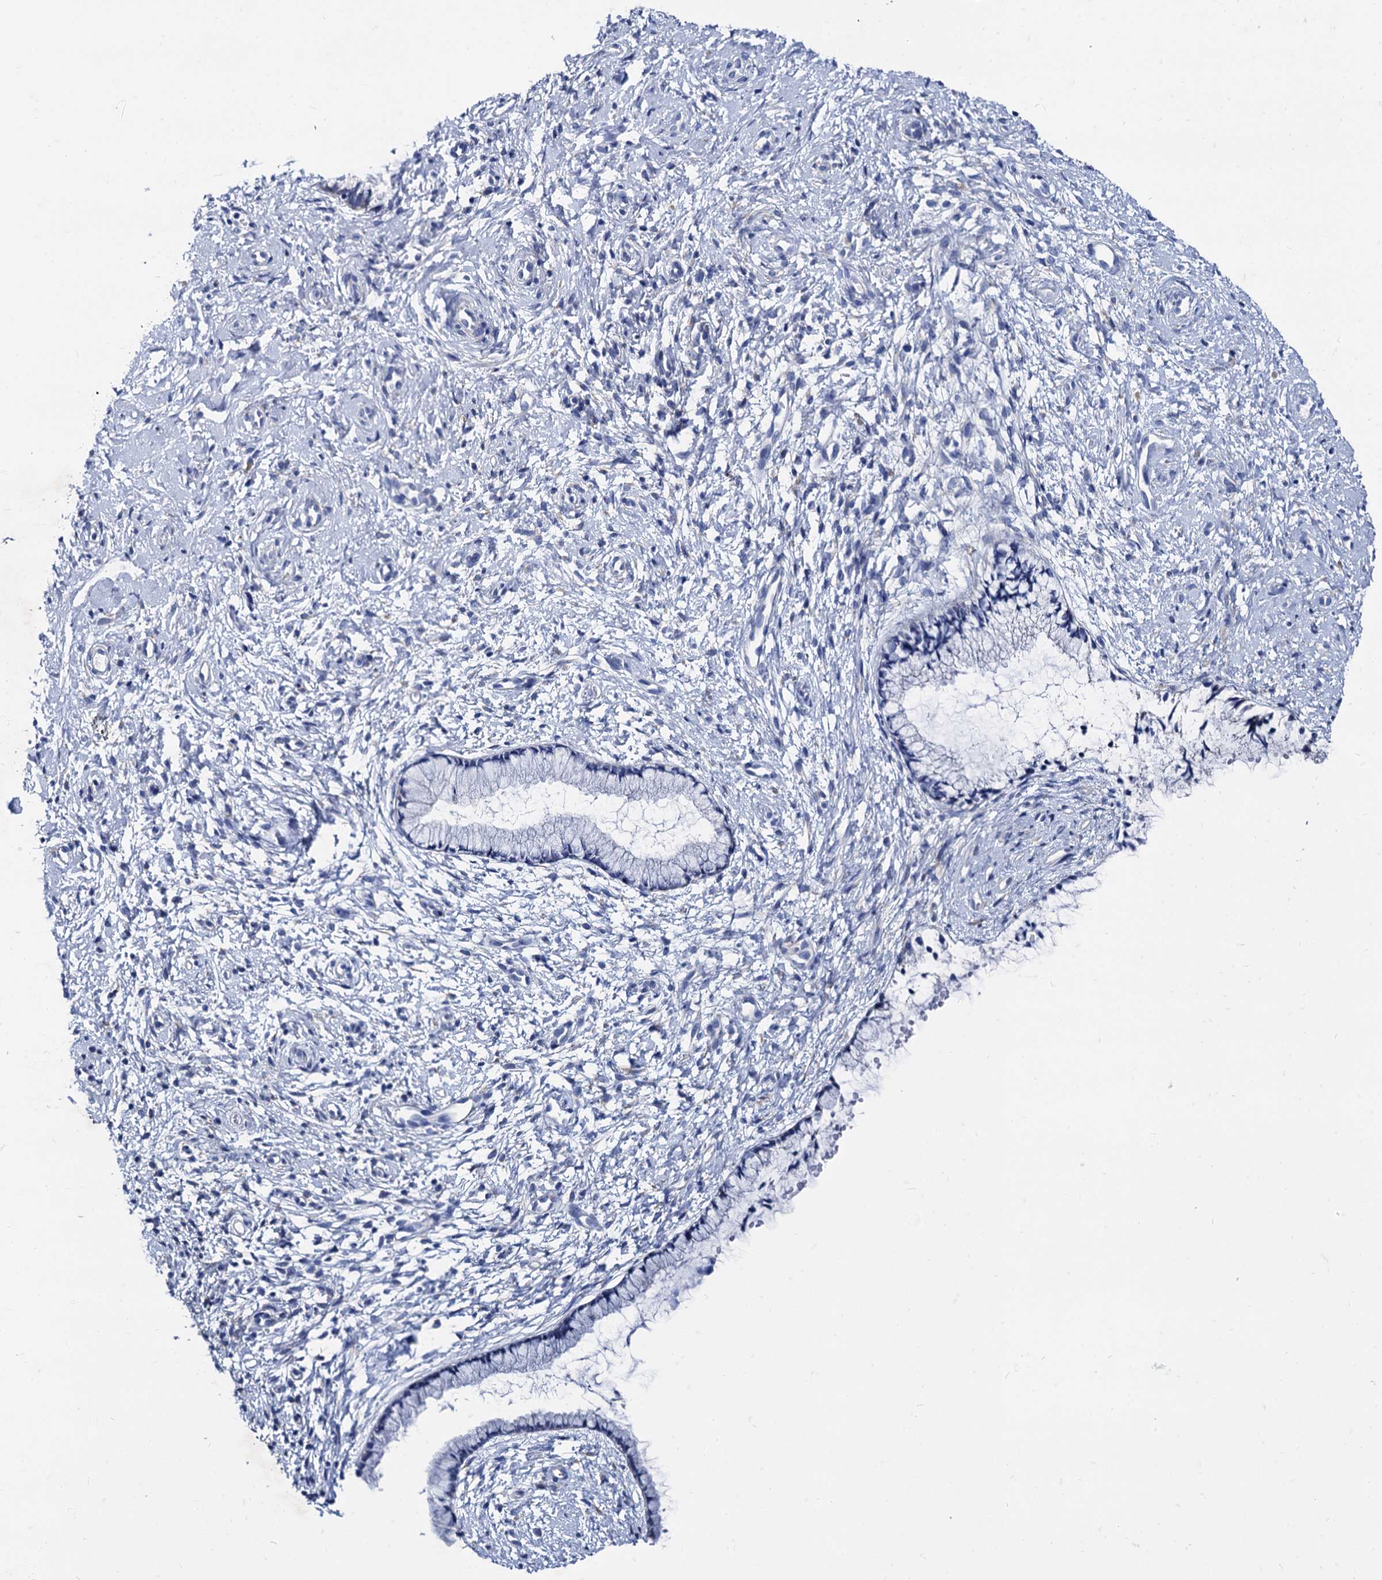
{"staining": {"intensity": "negative", "quantity": "none", "location": "none"}, "tissue": "cervix", "cell_type": "Glandular cells", "image_type": "normal", "snomed": [{"axis": "morphology", "description": "Normal tissue, NOS"}, {"axis": "topography", "description": "Cervix"}], "caption": "A high-resolution image shows immunohistochemistry (IHC) staining of benign cervix, which shows no significant positivity in glandular cells.", "gene": "FOXR2", "patient": {"sex": "female", "age": 57}}